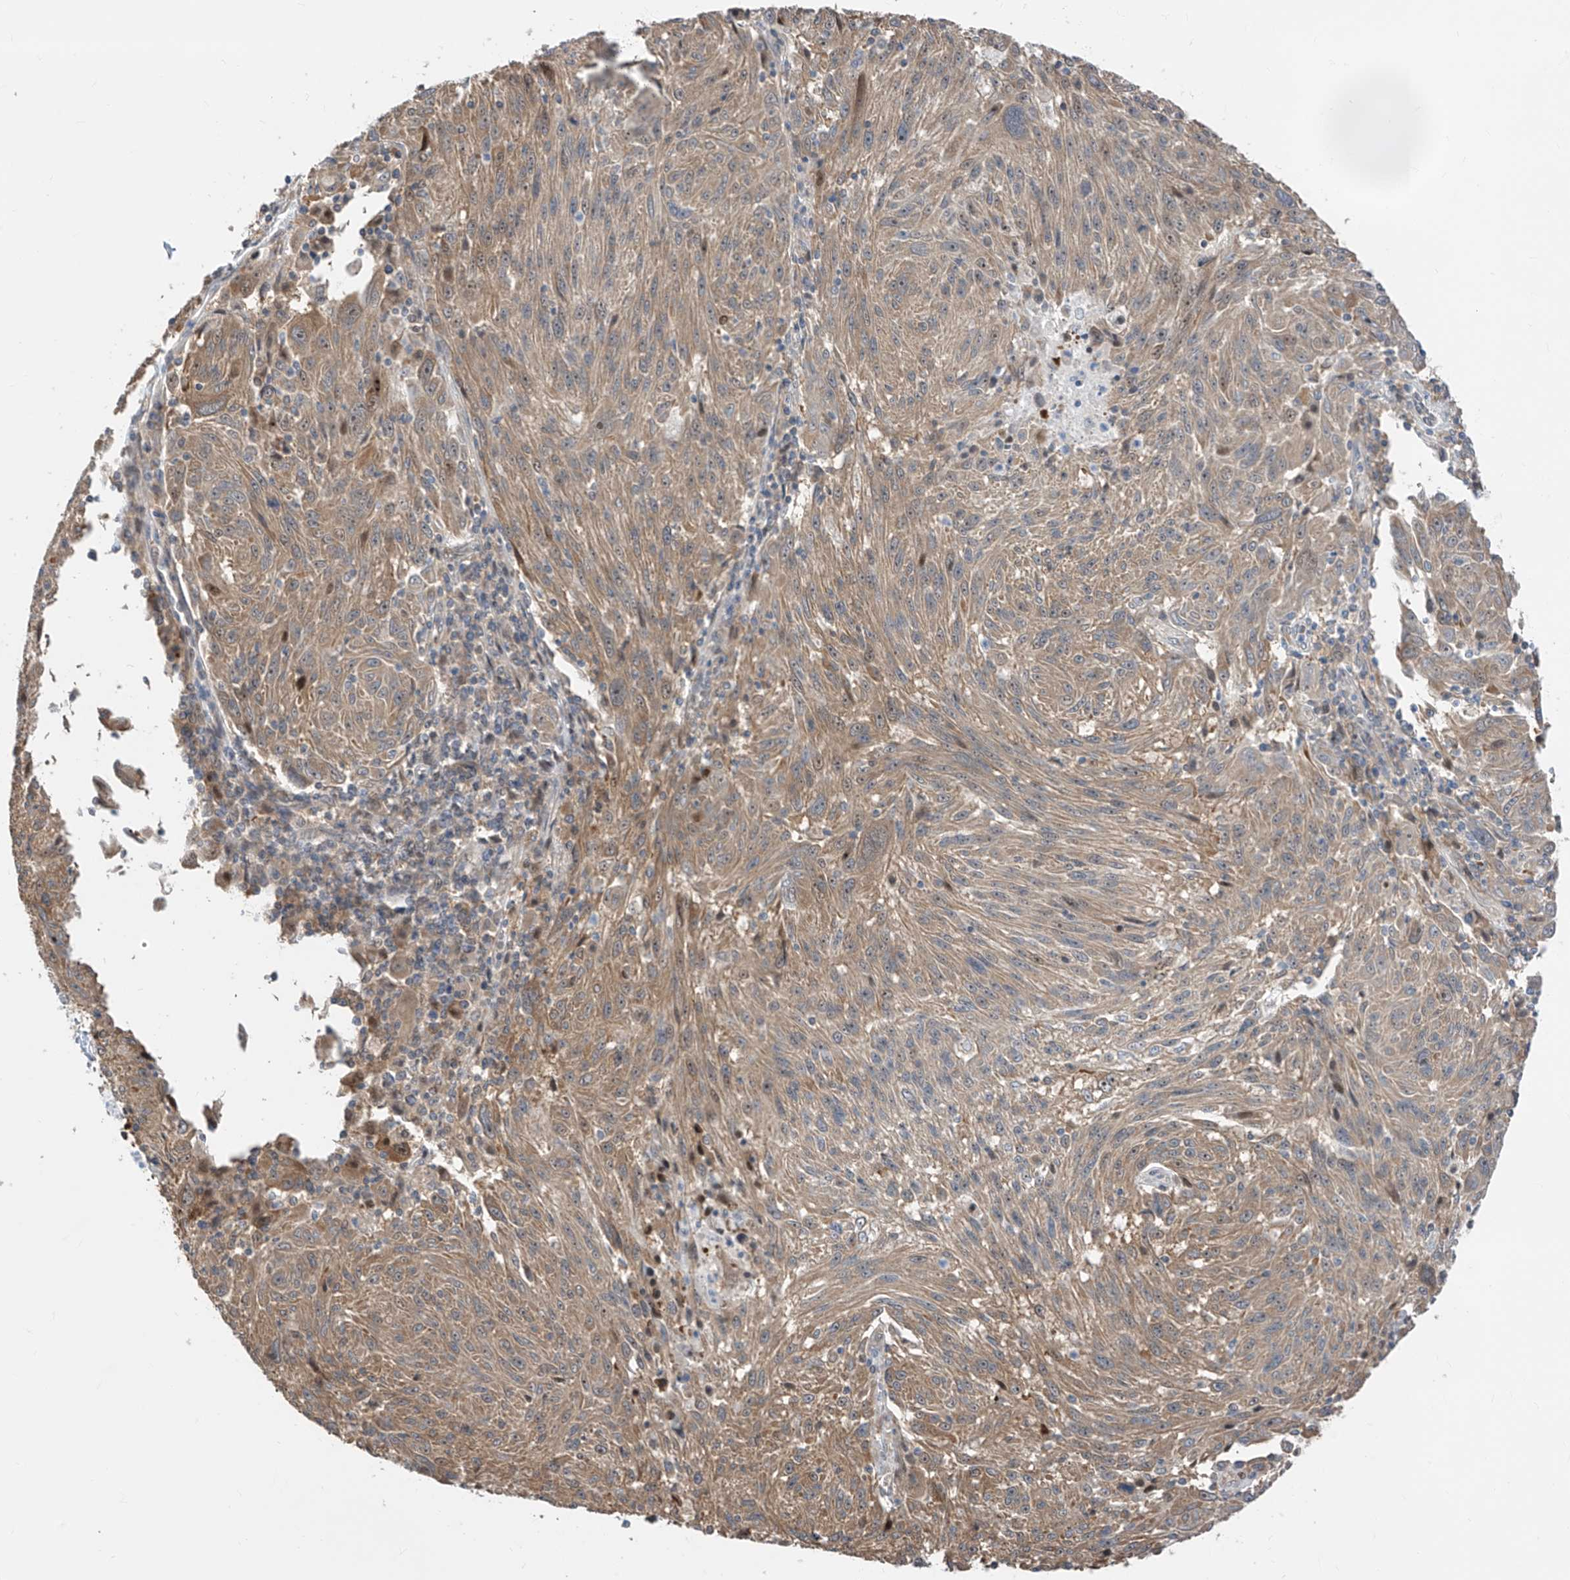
{"staining": {"intensity": "moderate", "quantity": ">75%", "location": "cytoplasmic/membranous"}, "tissue": "melanoma", "cell_type": "Tumor cells", "image_type": "cancer", "snomed": [{"axis": "morphology", "description": "Malignant melanoma, NOS"}, {"axis": "topography", "description": "Skin"}], "caption": "A photomicrograph of human malignant melanoma stained for a protein shows moderate cytoplasmic/membranous brown staining in tumor cells.", "gene": "TTC38", "patient": {"sex": "male", "age": 53}}